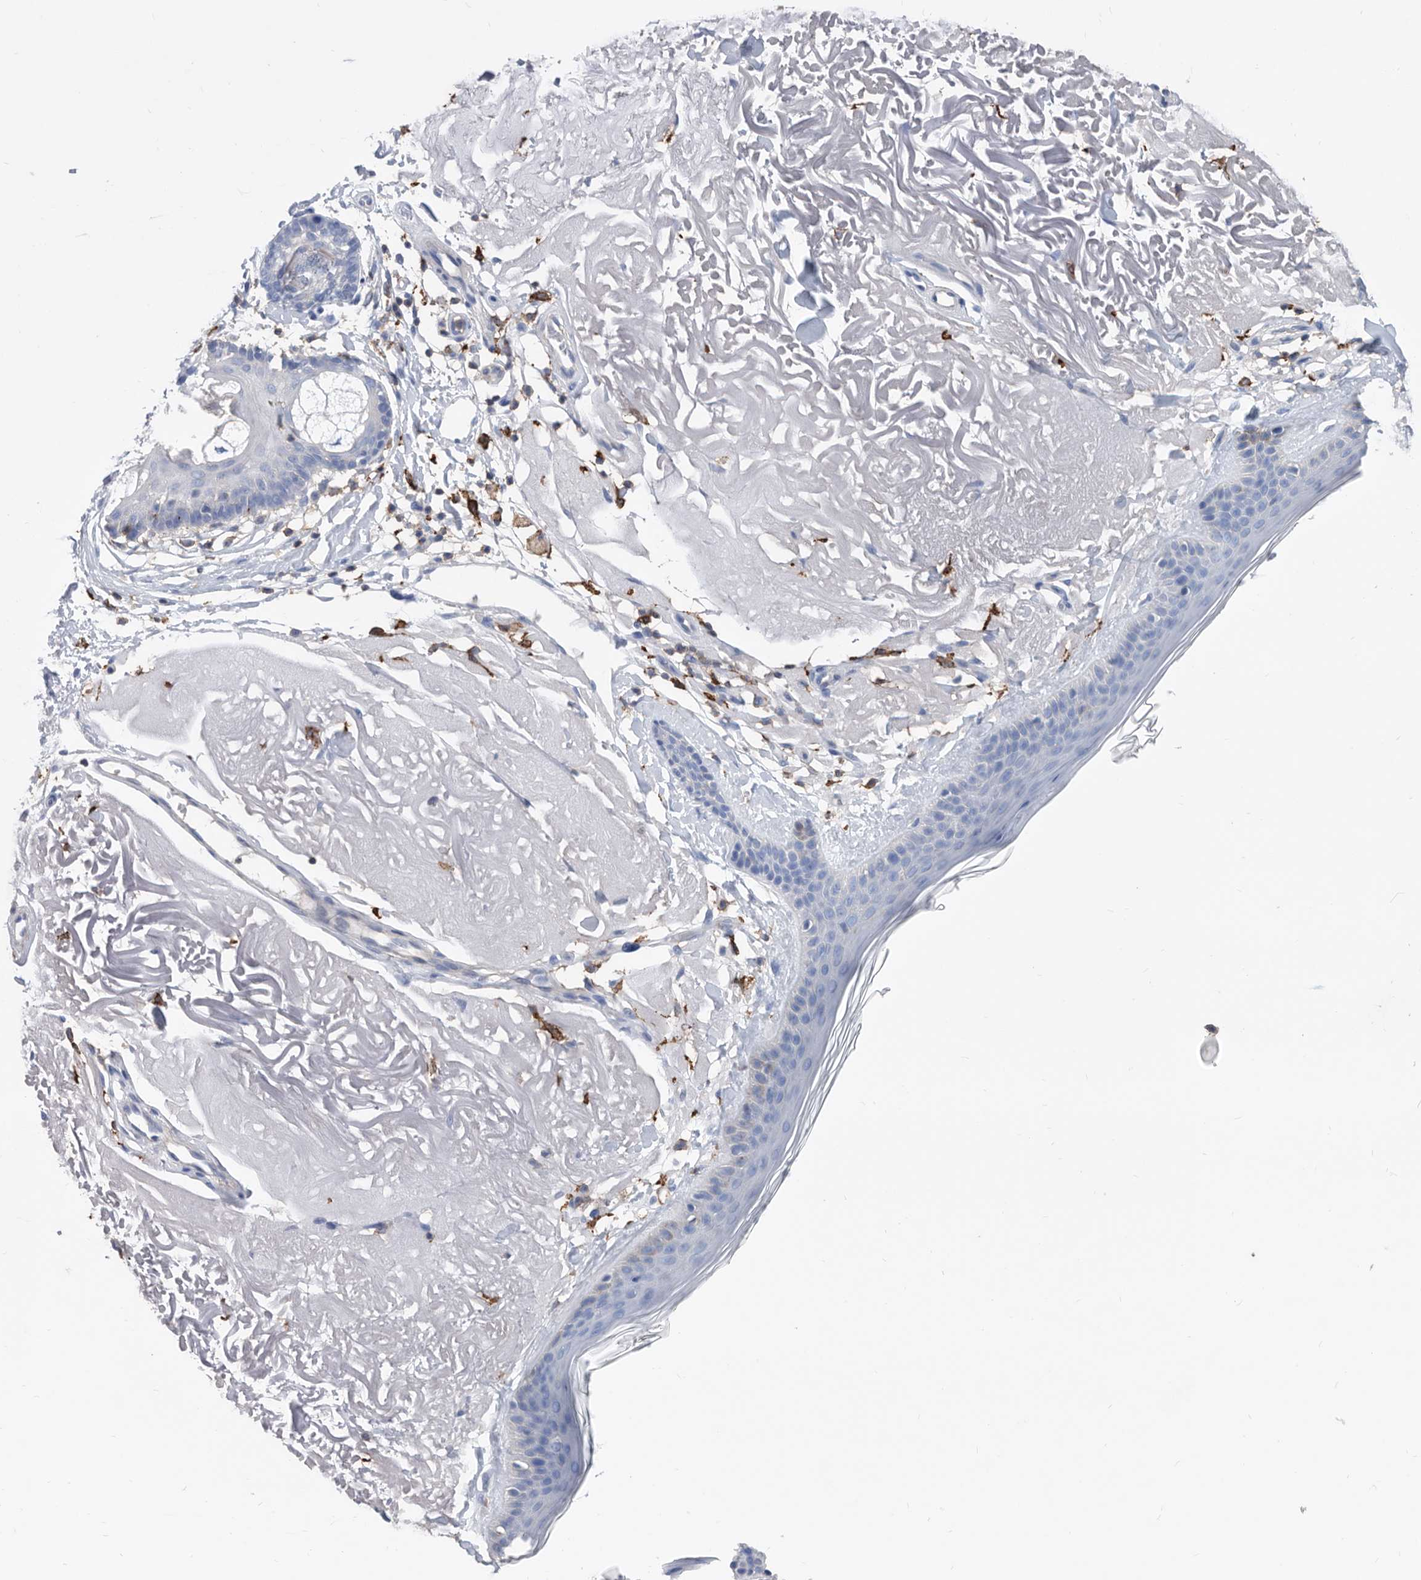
{"staining": {"intensity": "moderate", "quantity": "<25%", "location": "cytoplasmic/membranous"}, "tissue": "skin", "cell_type": "Fibroblasts", "image_type": "normal", "snomed": [{"axis": "morphology", "description": "Normal tissue, NOS"}, {"axis": "topography", "description": "Skin"}, {"axis": "topography", "description": "Skeletal muscle"}], "caption": "IHC of benign skin shows low levels of moderate cytoplasmic/membranous staining in approximately <25% of fibroblasts. (DAB = brown stain, brightfield microscopy at high magnification).", "gene": "MS4A4A", "patient": {"sex": "male", "age": 83}}